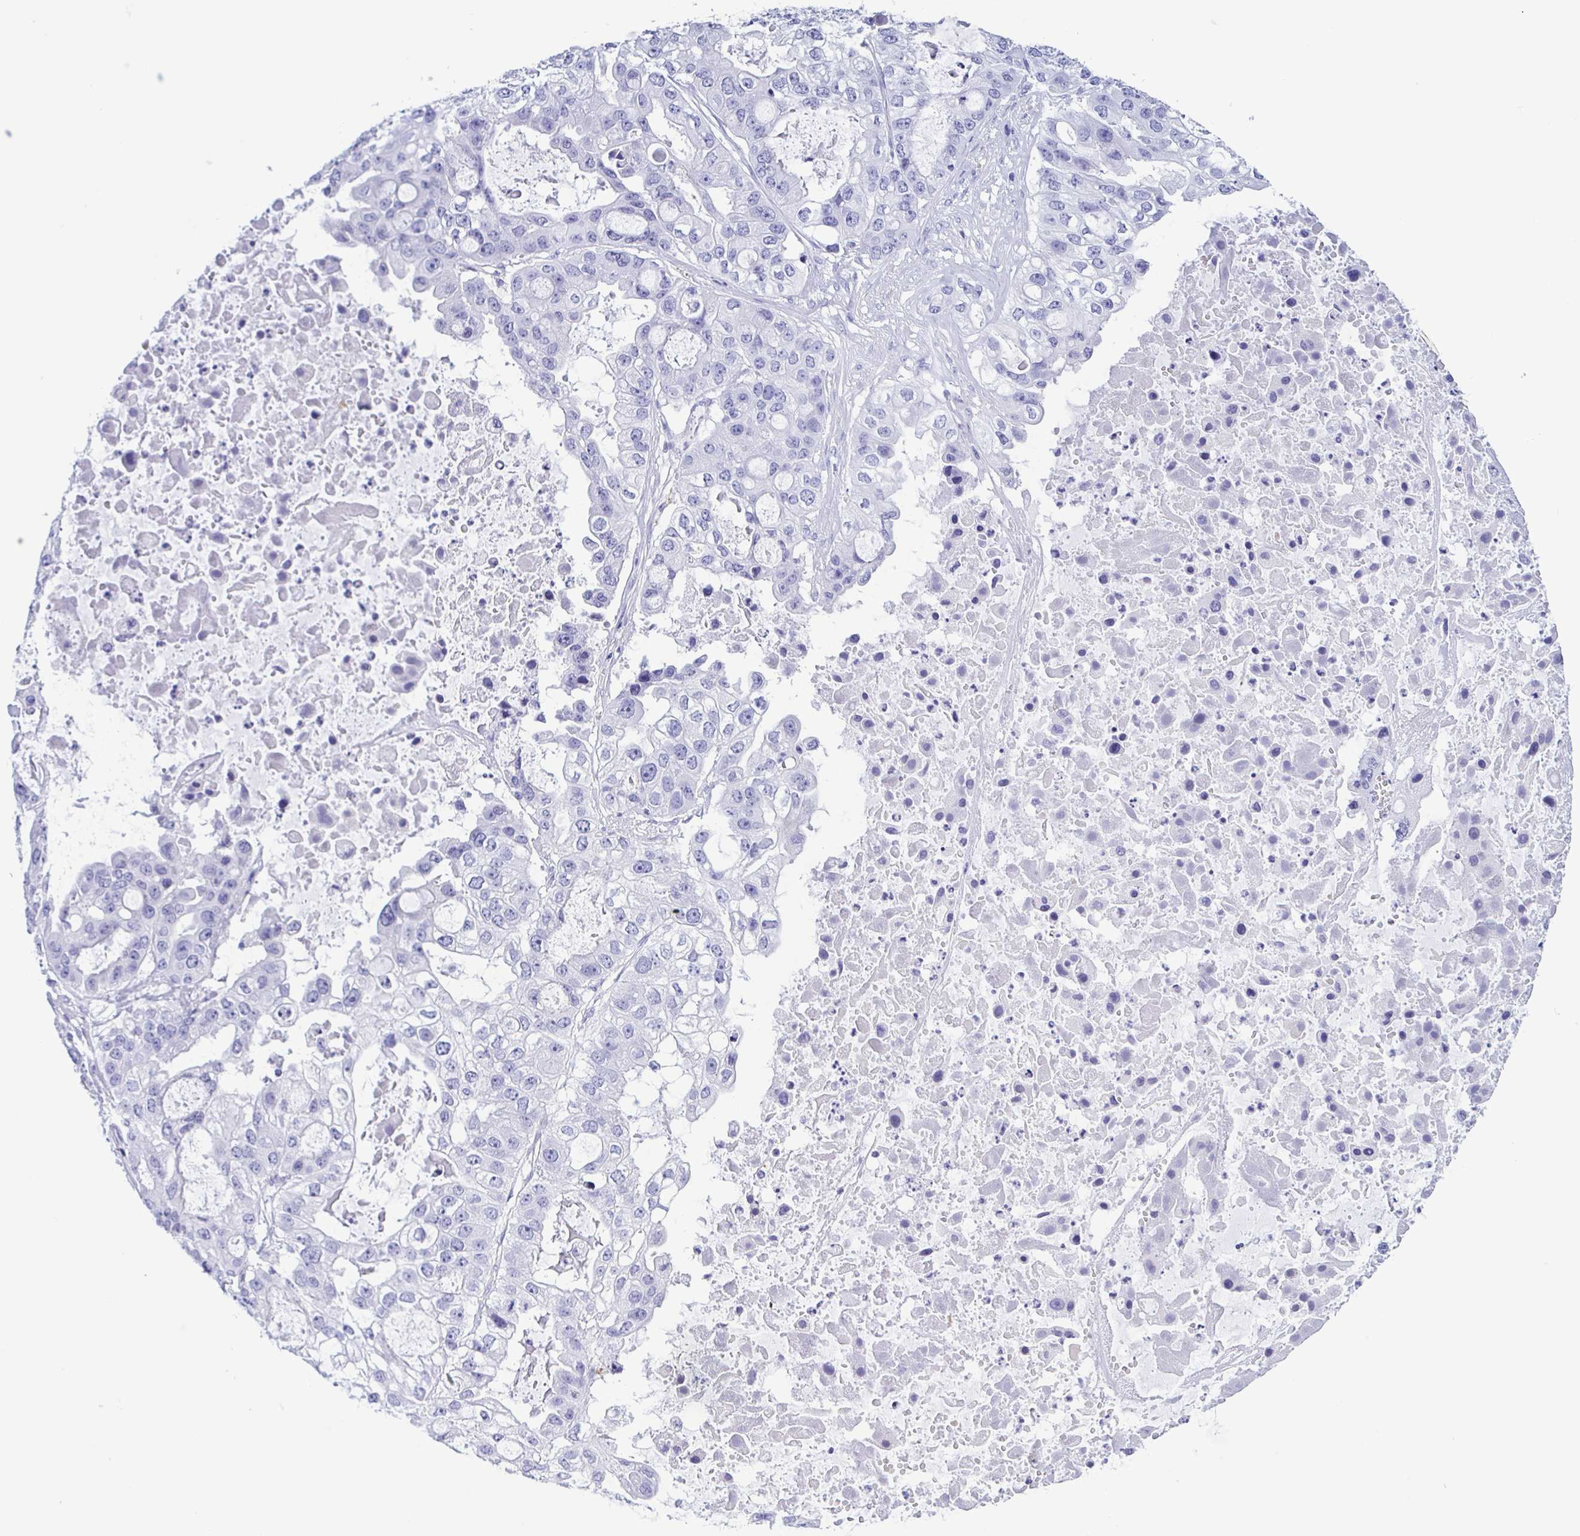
{"staining": {"intensity": "negative", "quantity": "none", "location": "none"}, "tissue": "ovarian cancer", "cell_type": "Tumor cells", "image_type": "cancer", "snomed": [{"axis": "morphology", "description": "Cystadenocarcinoma, serous, NOS"}, {"axis": "topography", "description": "Ovary"}], "caption": "The image reveals no staining of tumor cells in serous cystadenocarcinoma (ovarian).", "gene": "TSPY2", "patient": {"sex": "female", "age": 56}}